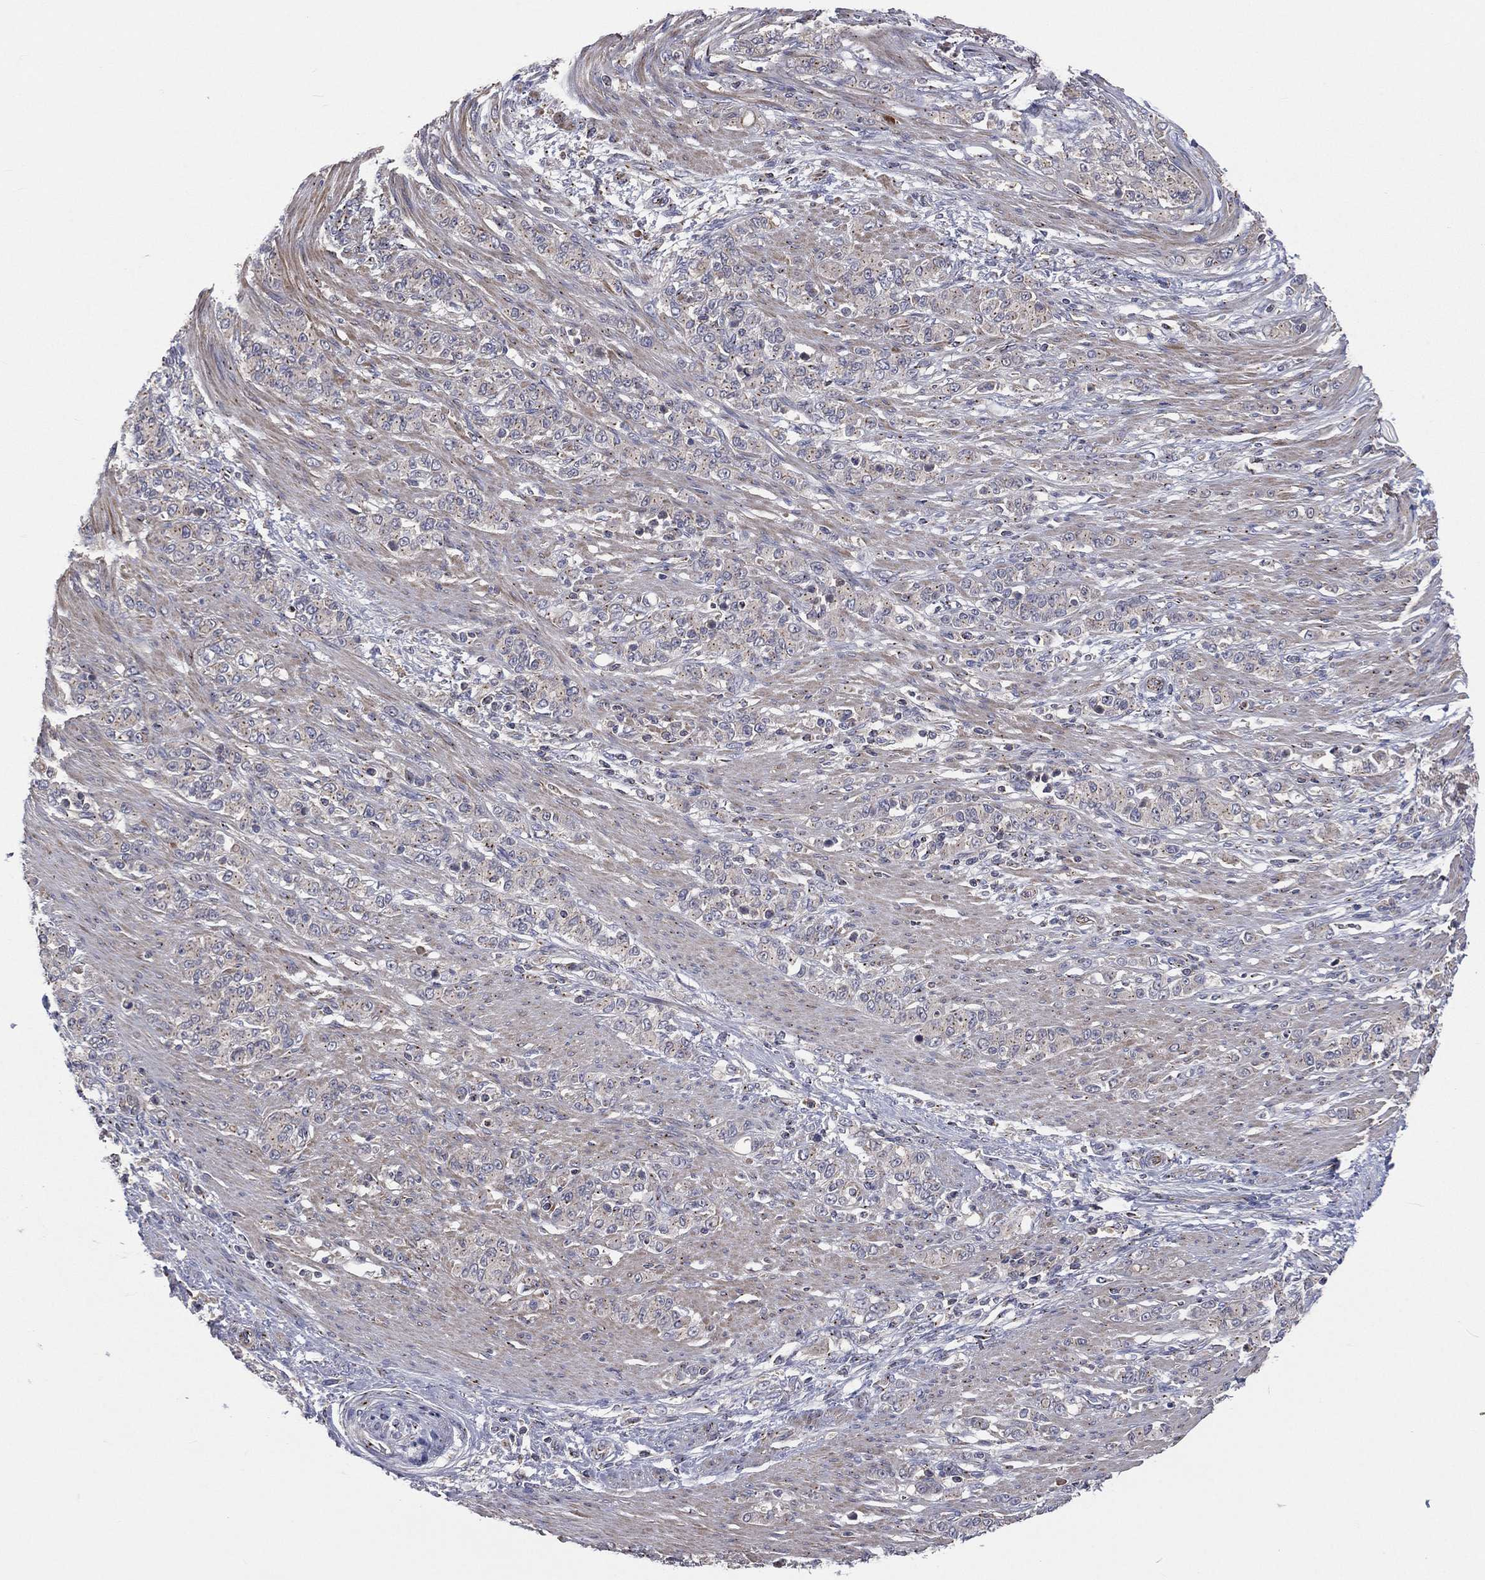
{"staining": {"intensity": "weak", "quantity": "<25%", "location": "cytoplasmic/membranous"}, "tissue": "stomach cancer", "cell_type": "Tumor cells", "image_type": "cancer", "snomed": [{"axis": "morphology", "description": "Normal tissue, NOS"}, {"axis": "morphology", "description": "Adenocarcinoma, NOS"}, {"axis": "topography", "description": "Stomach"}], "caption": "Stomach adenocarcinoma was stained to show a protein in brown. There is no significant expression in tumor cells.", "gene": "CROCC", "patient": {"sex": "female", "age": 79}}